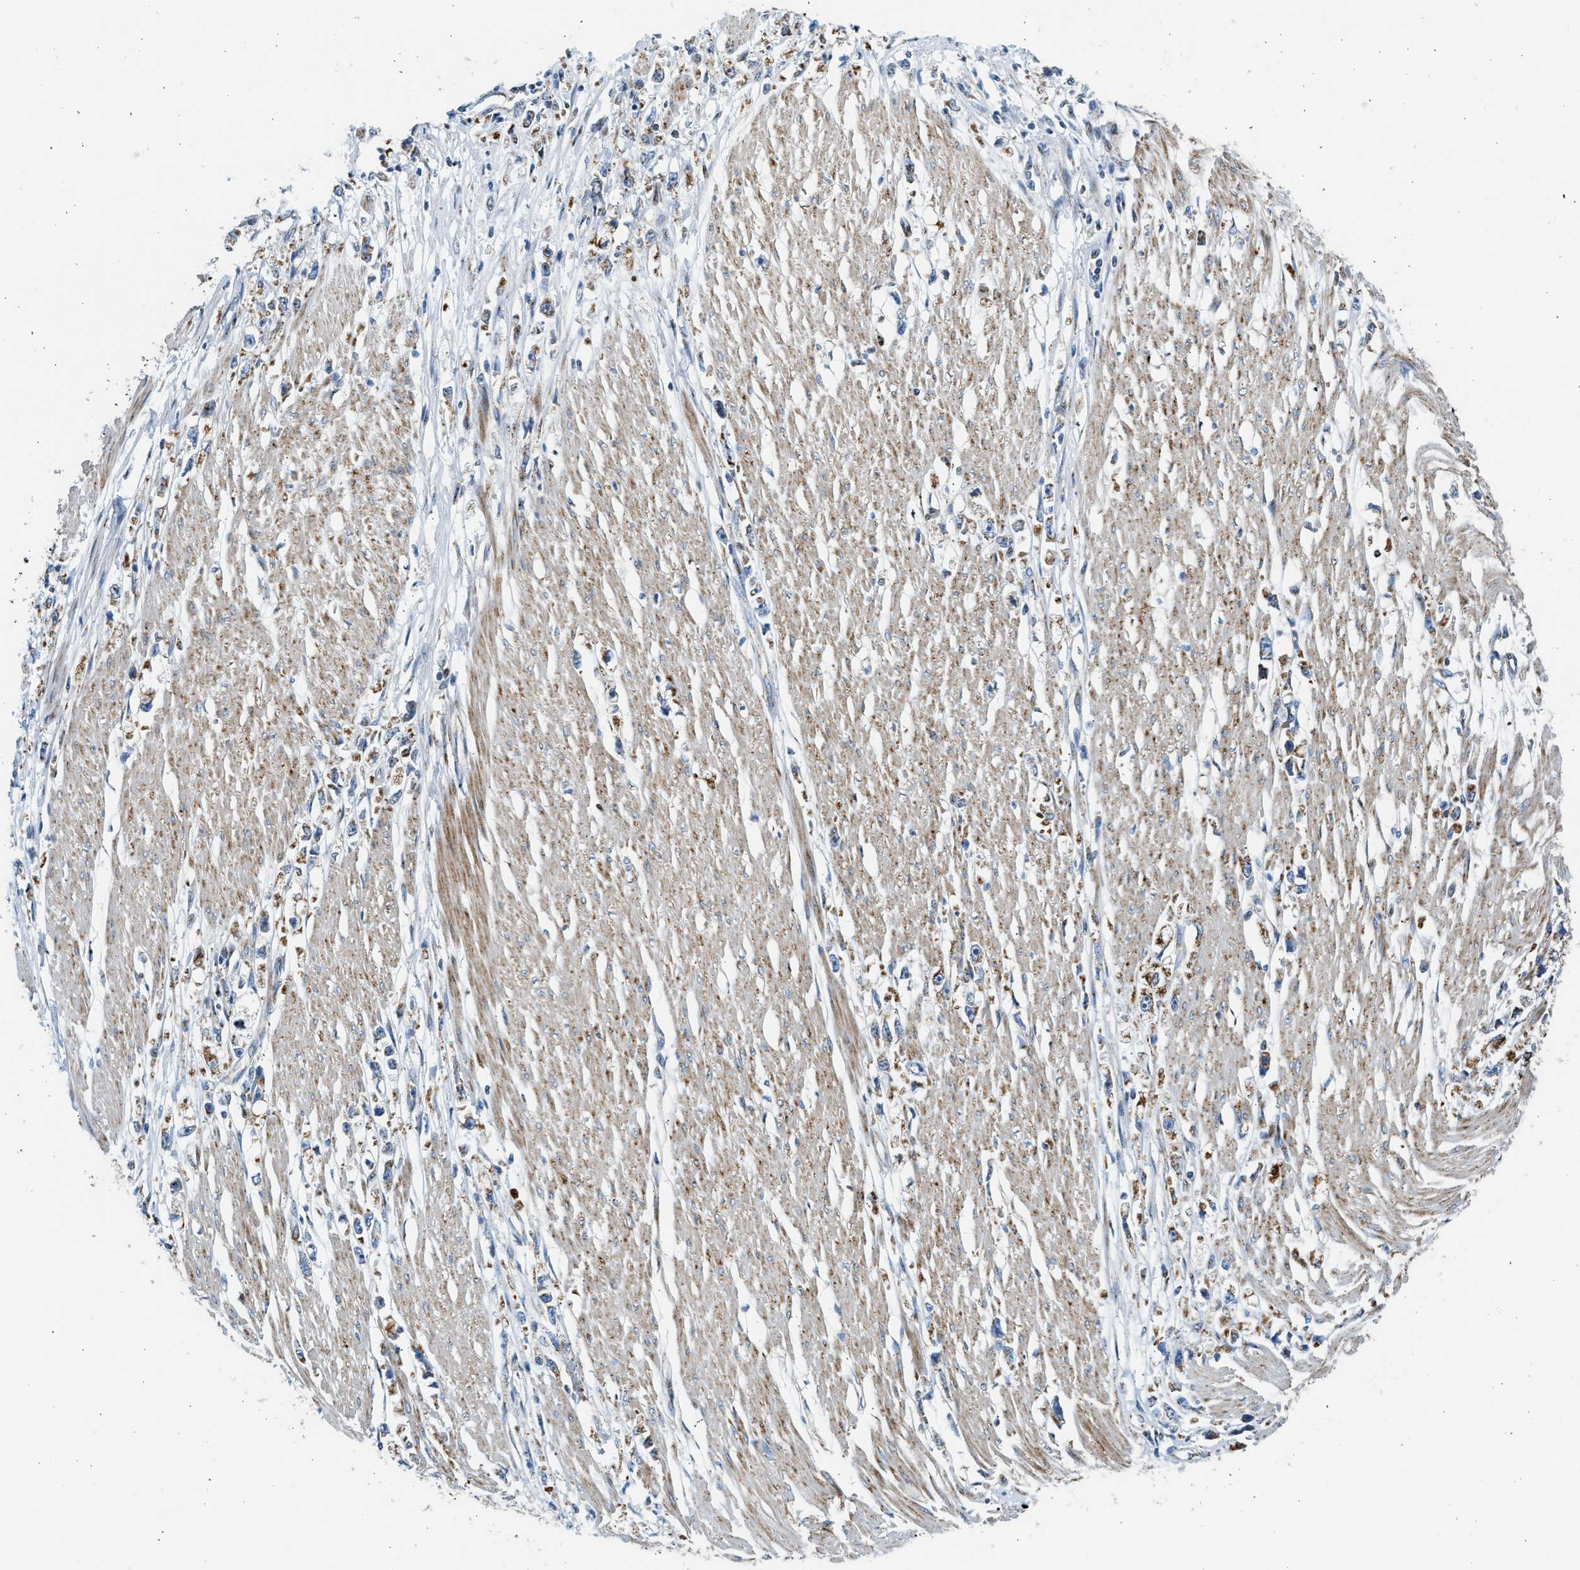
{"staining": {"intensity": "moderate", "quantity": "25%-75%", "location": "cytoplasmic/membranous"}, "tissue": "stomach cancer", "cell_type": "Tumor cells", "image_type": "cancer", "snomed": [{"axis": "morphology", "description": "Adenocarcinoma, NOS"}, {"axis": "topography", "description": "Stomach"}], "caption": "Protein staining of stomach adenocarcinoma tissue displays moderate cytoplasmic/membranous expression in approximately 25%-75% of tumor cells.", "gene": "KCNMB3", "patient": {"sex": "female", "age": 59}}